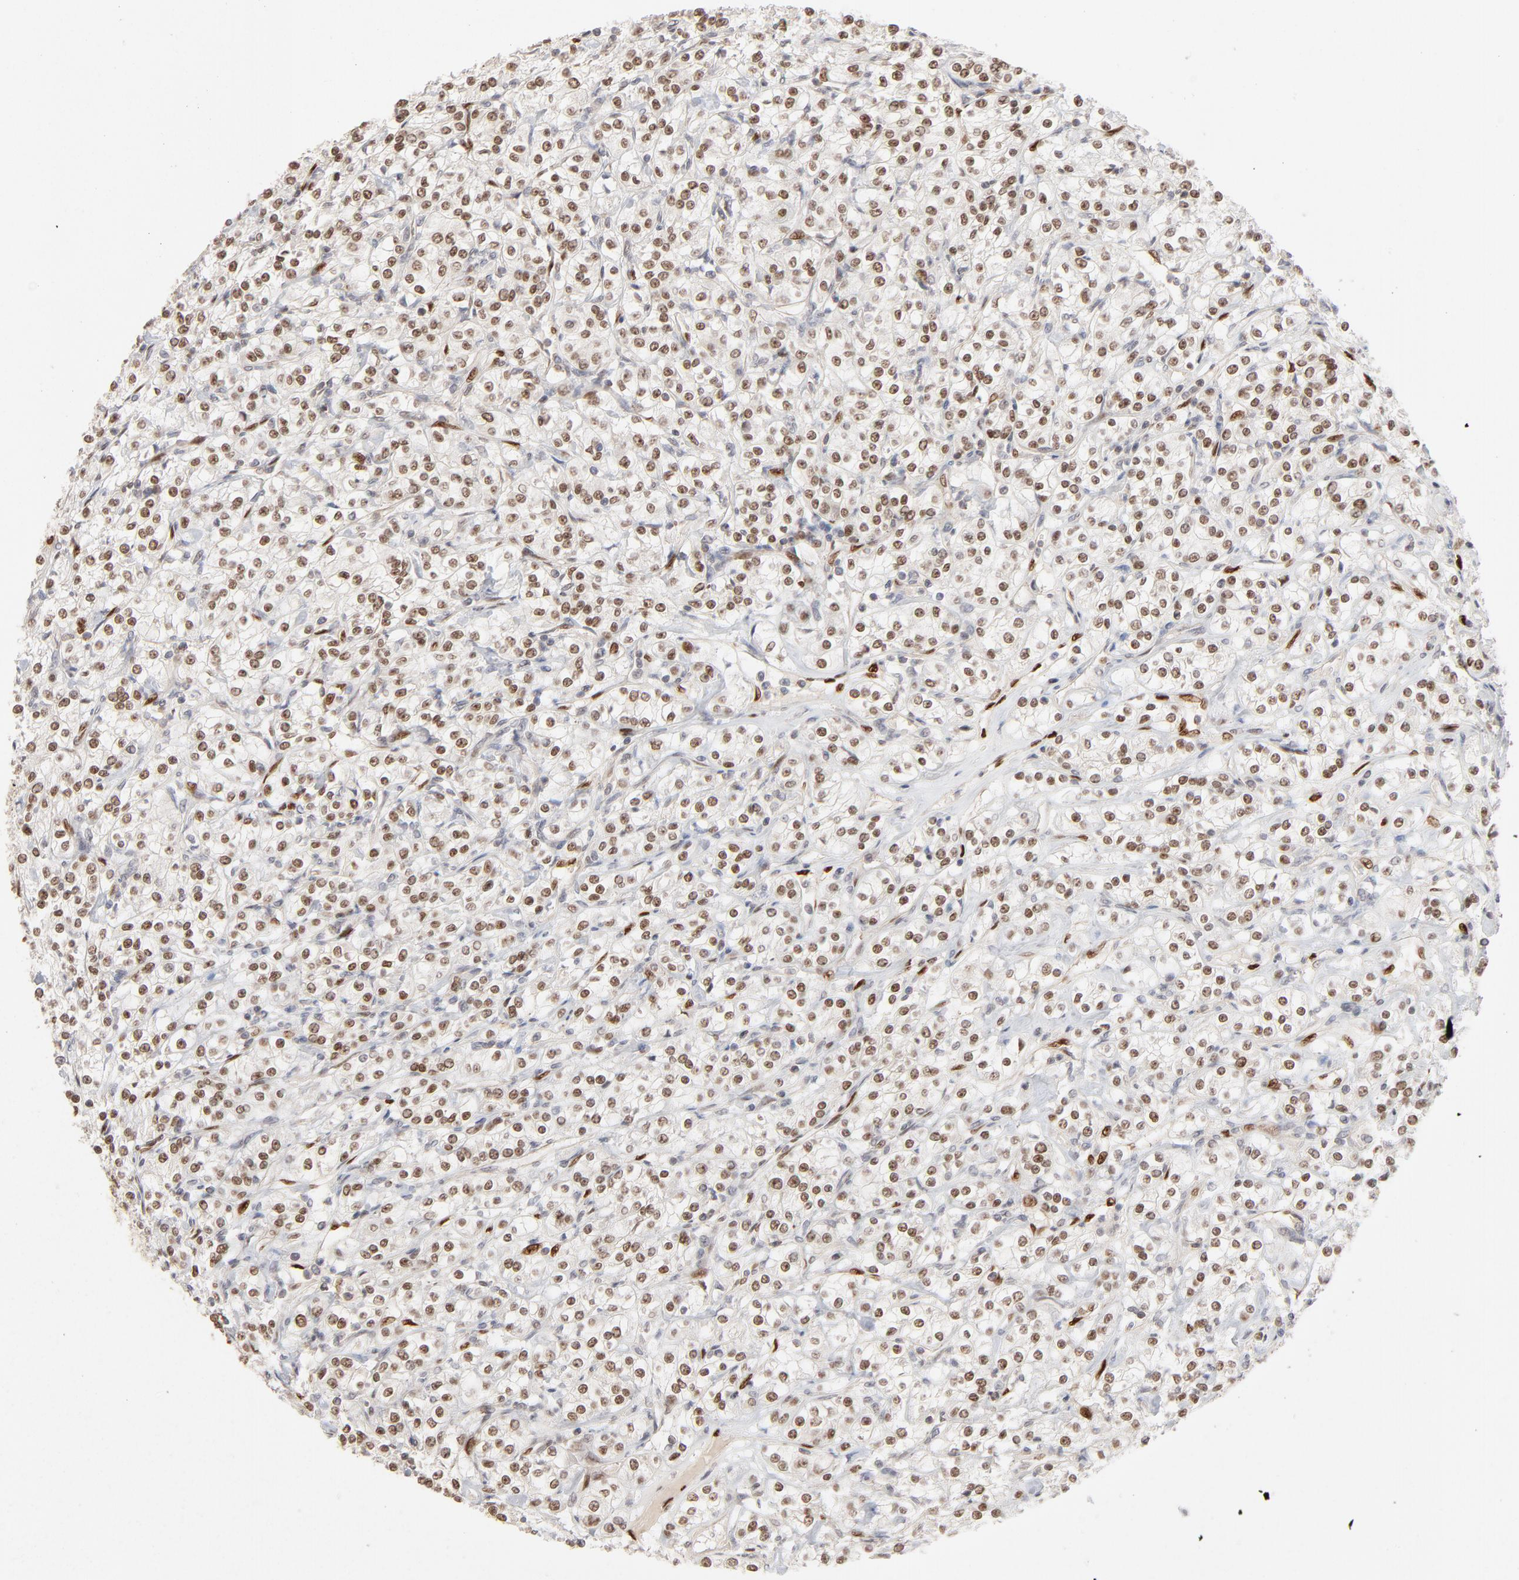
{"staining": {"intensity": "moderate", "quantity": ">75%", "location": "nuclear"}, "tissue": "renal cancer", "cell_type": "Tumor cells", "image_type": "cancer", "snomed": [{"axis": "morphology", "description": "Adenocarcinoma, NOS"}, {"axis": "topography", "description": "Kidney"}], "caption": "Protein analysis of renal cancer tissue exhibits moderate nuclear expression in about >75% of tumor cells. Immunohistochemistry stains the protein of interest in brown and the nuclei are stained blue.", "gene": "NFIB", "patient": {"sex": "male", "age": 77}}